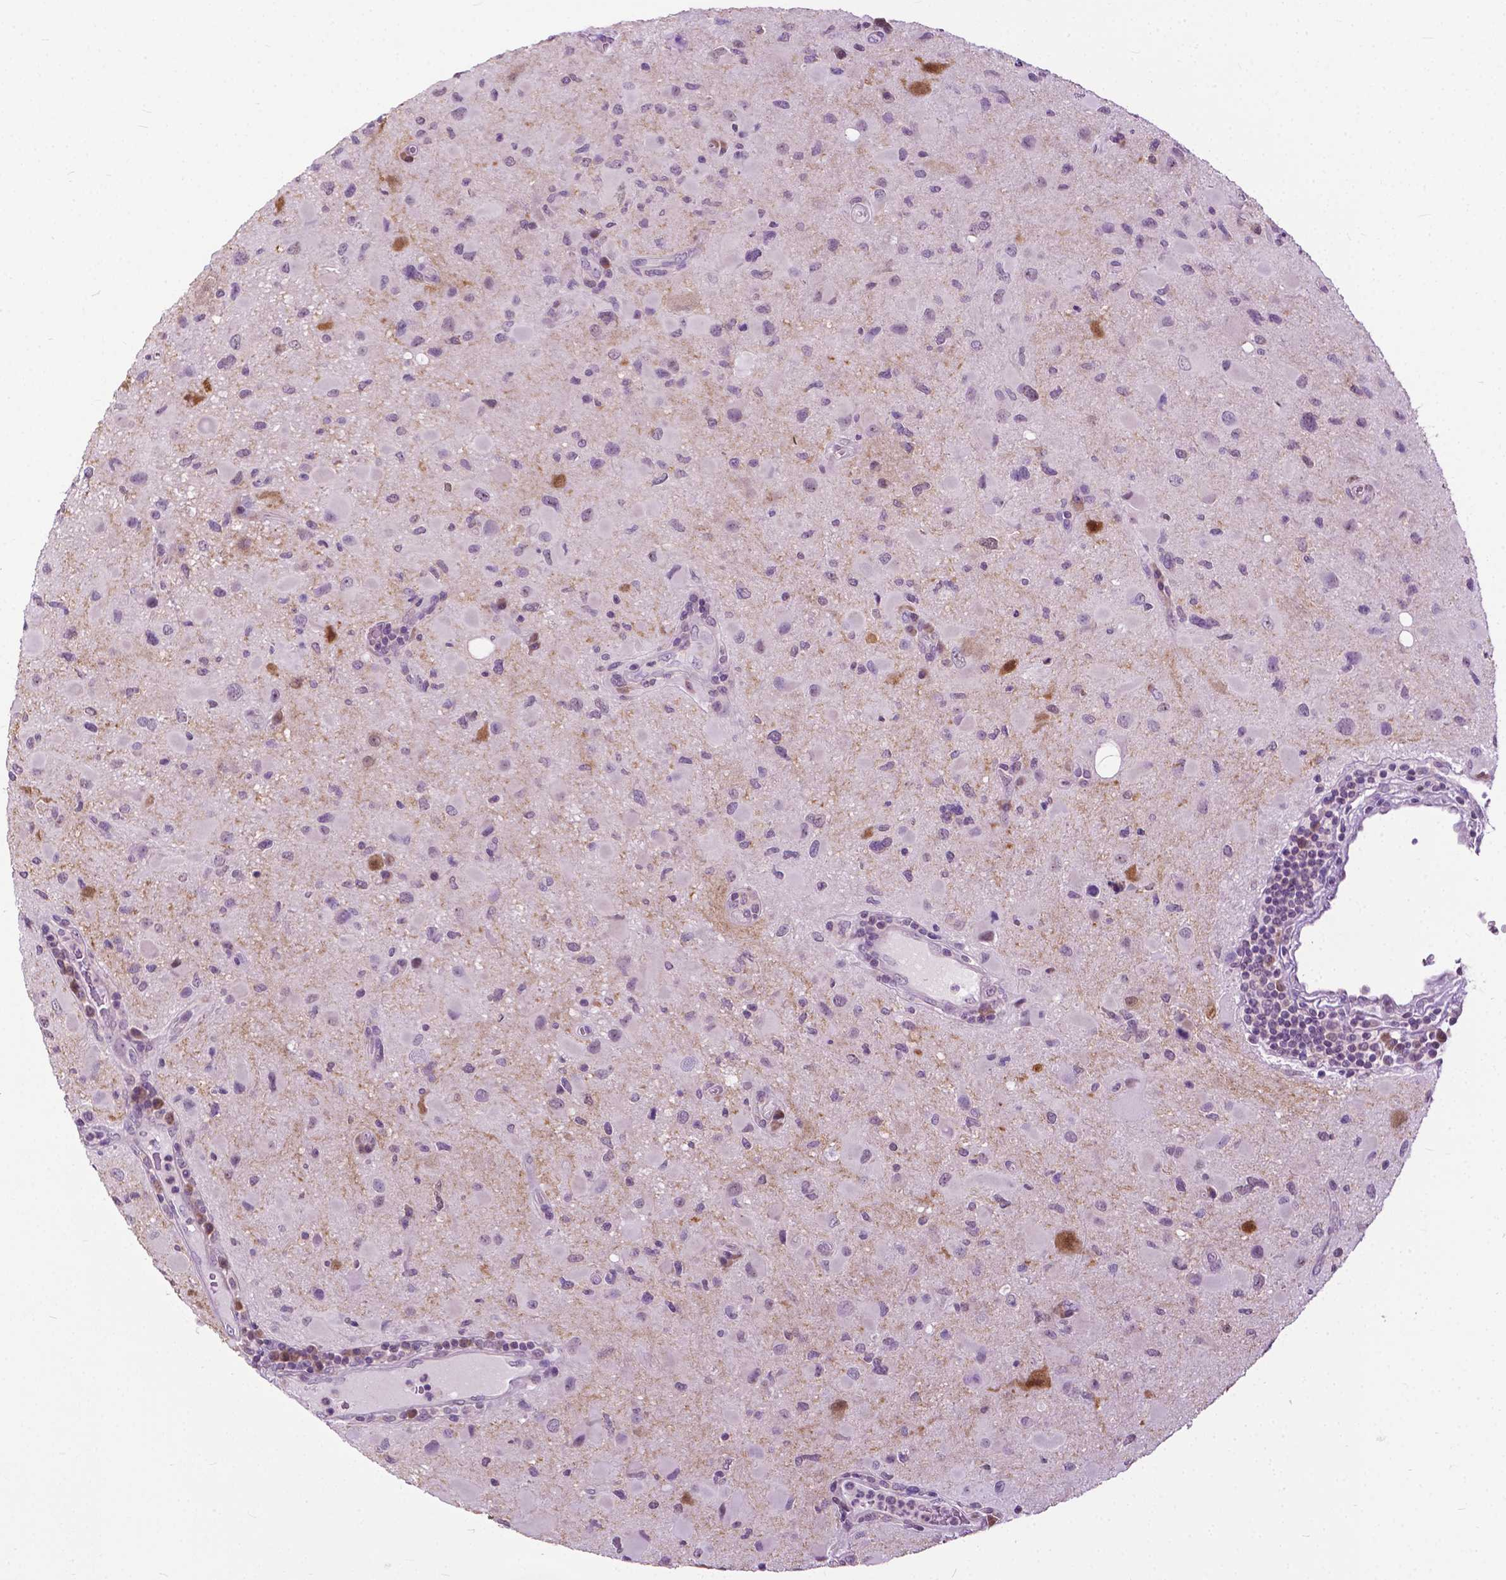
{"staining": {"intensity": "negative", "quantity": "none", "location": "none"}, "tissue": "glioma", "cell_type": "Tumor cells", "image_type": "cancer", "snomed": [{"axis": "morphology", "description": "Glioma, malignant, Low grade"}, {"axis": "topography", "description": "Brain"}], "caption": "IHC image of neoplastic tissue: low-grade glioma (malignant) stained with DAB shows no significant protein staining in tumor cells.", "gene": "TTC9B", "patient": {"sex": "female", "age": 32}}